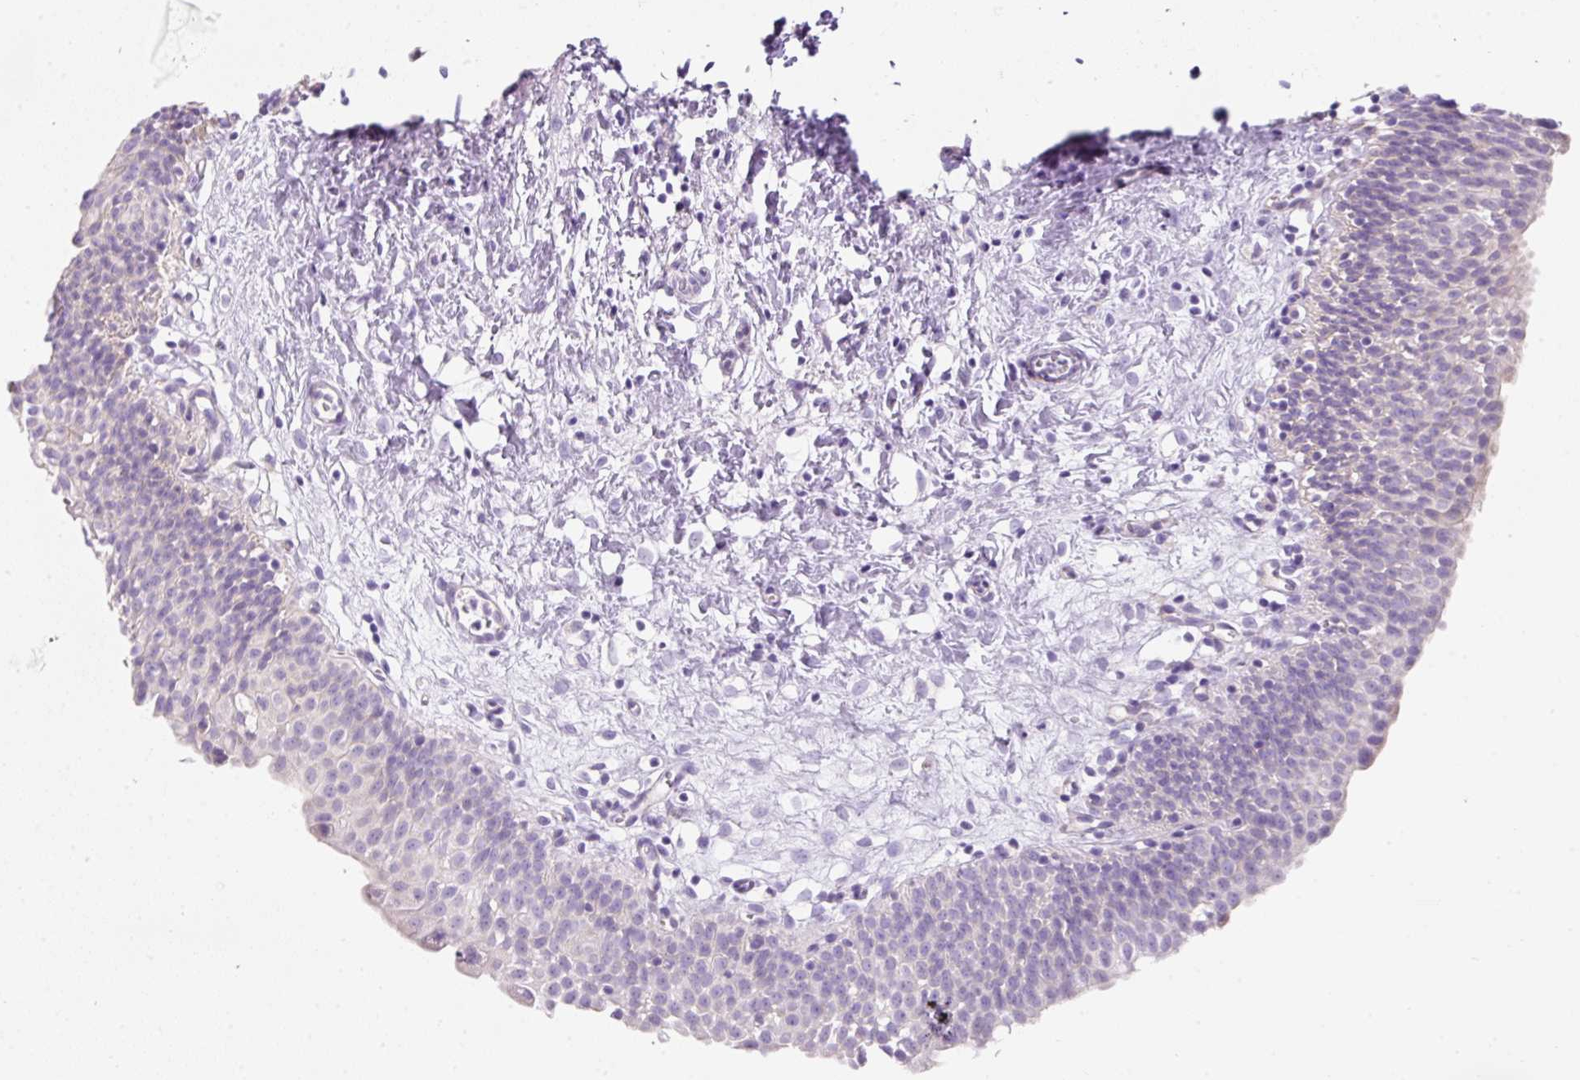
{"staining": {"intensity": "negative", "quantity": "none", "location": "none"}, "tissue": "urinary bladder", "cell_type": "Urothelial cells", "image_type": "normal", "snomed": [{"axis": "morphology", "description": "Normal tissue, NOS"}, {"axis": "topography", "description": "Urinary bladder"}], "caption": "Immunohistochemistry (IHC) histopathology image of unremarkable urinary bladder stained for a protein (brown), which displays no staining in urothelial cells.", "gene": "ERAP2", "patient": {"sex": "male", "age": 51}}